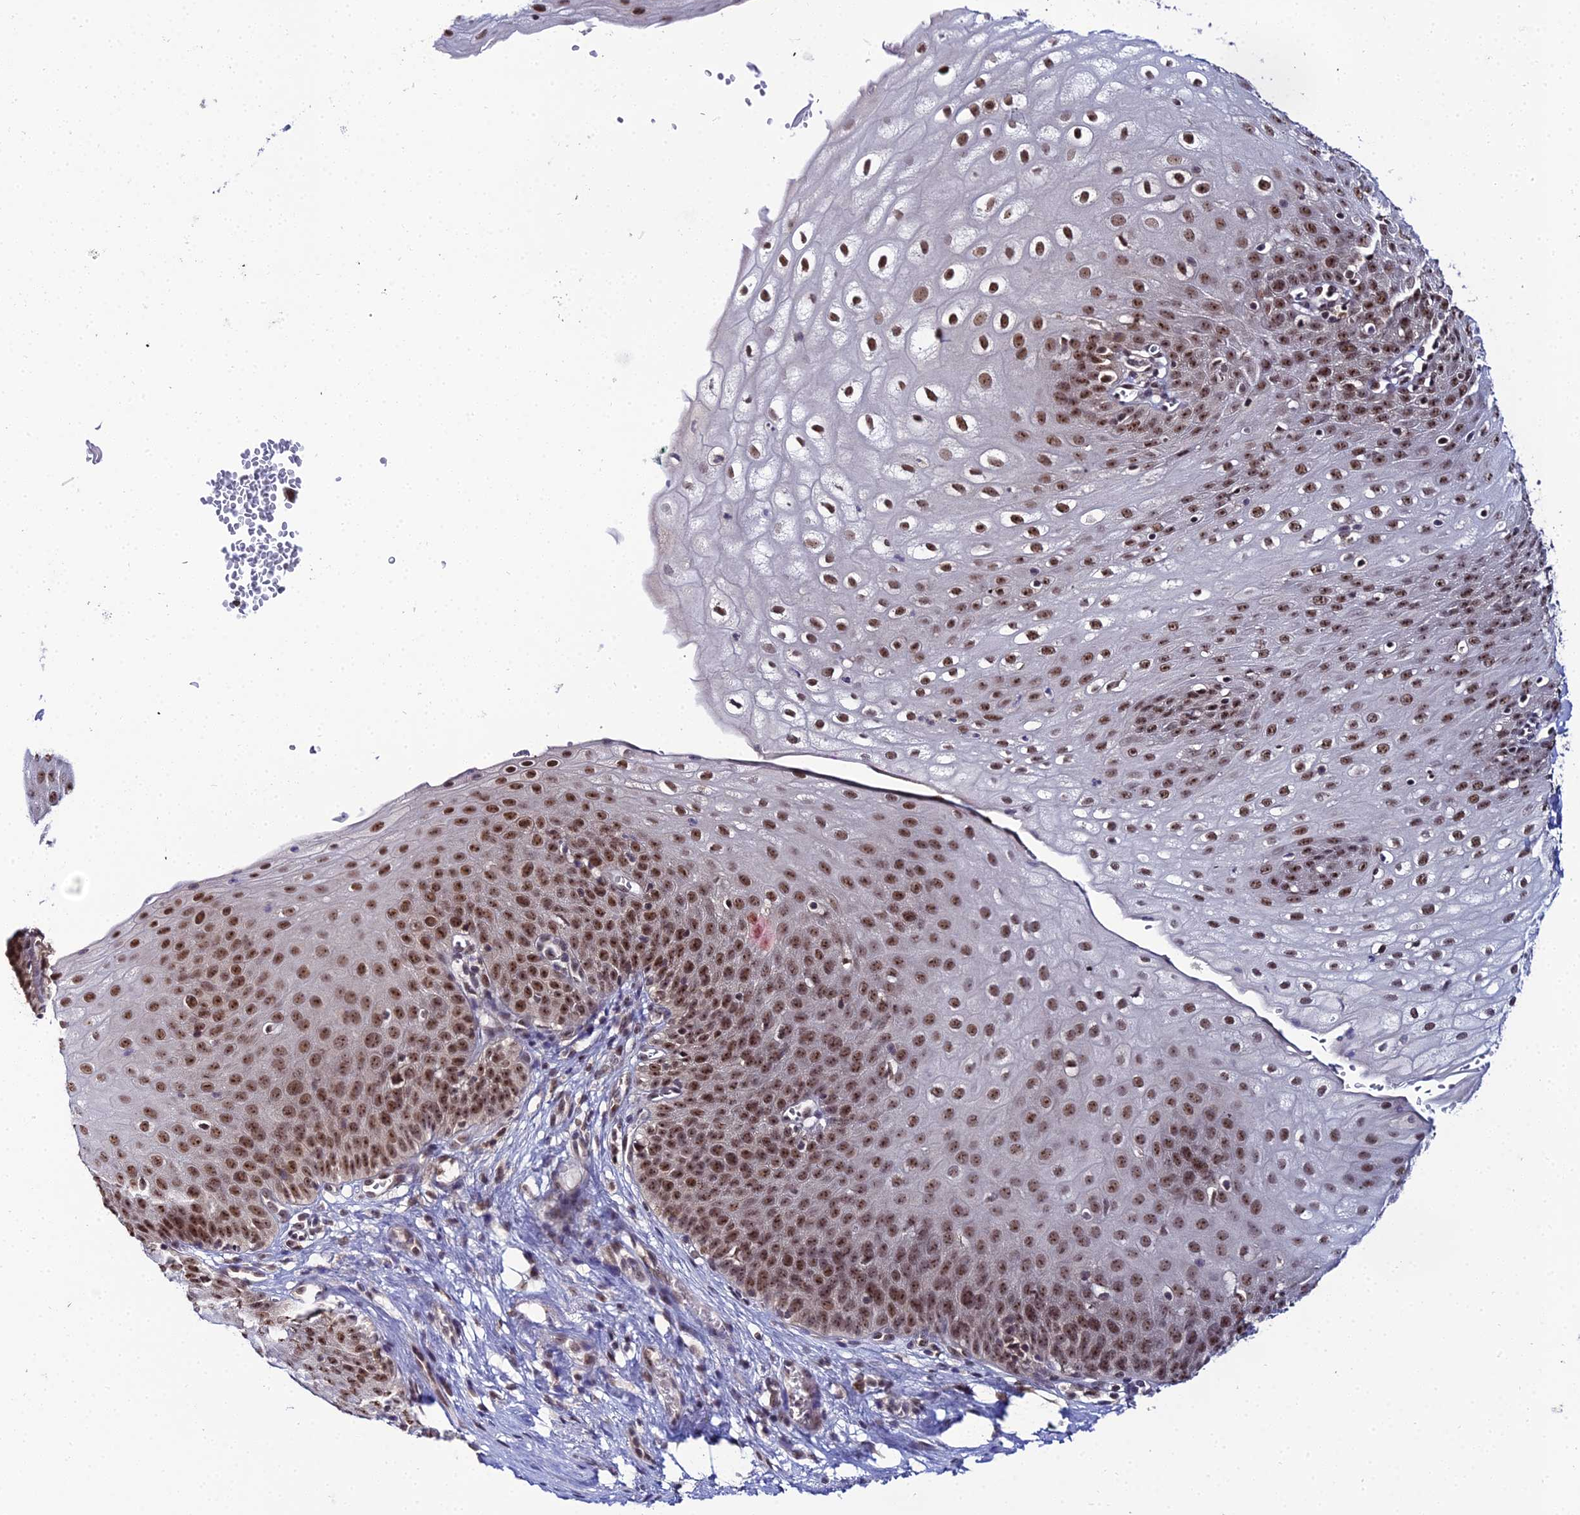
{"staining": {"intensity": "strong", "quantity": ">75%", "location": "nuclear"}, "tissue": "esophagus", "cell_type": "Squamous epithelial cells", "image_type": "normal", "snomed": [{"axis": "morphology", "description": "Normal tissue, NOS"}, {"axis": "topography", "description": "Esophagus"}], "caption": "Protein expression analysis of benign human esophagus reveals strong nuclear staining in approximately >75% of squamous epithelial cells.", "gene": "EXOSC3", "patient": {"sex": "male", "age": 71}}